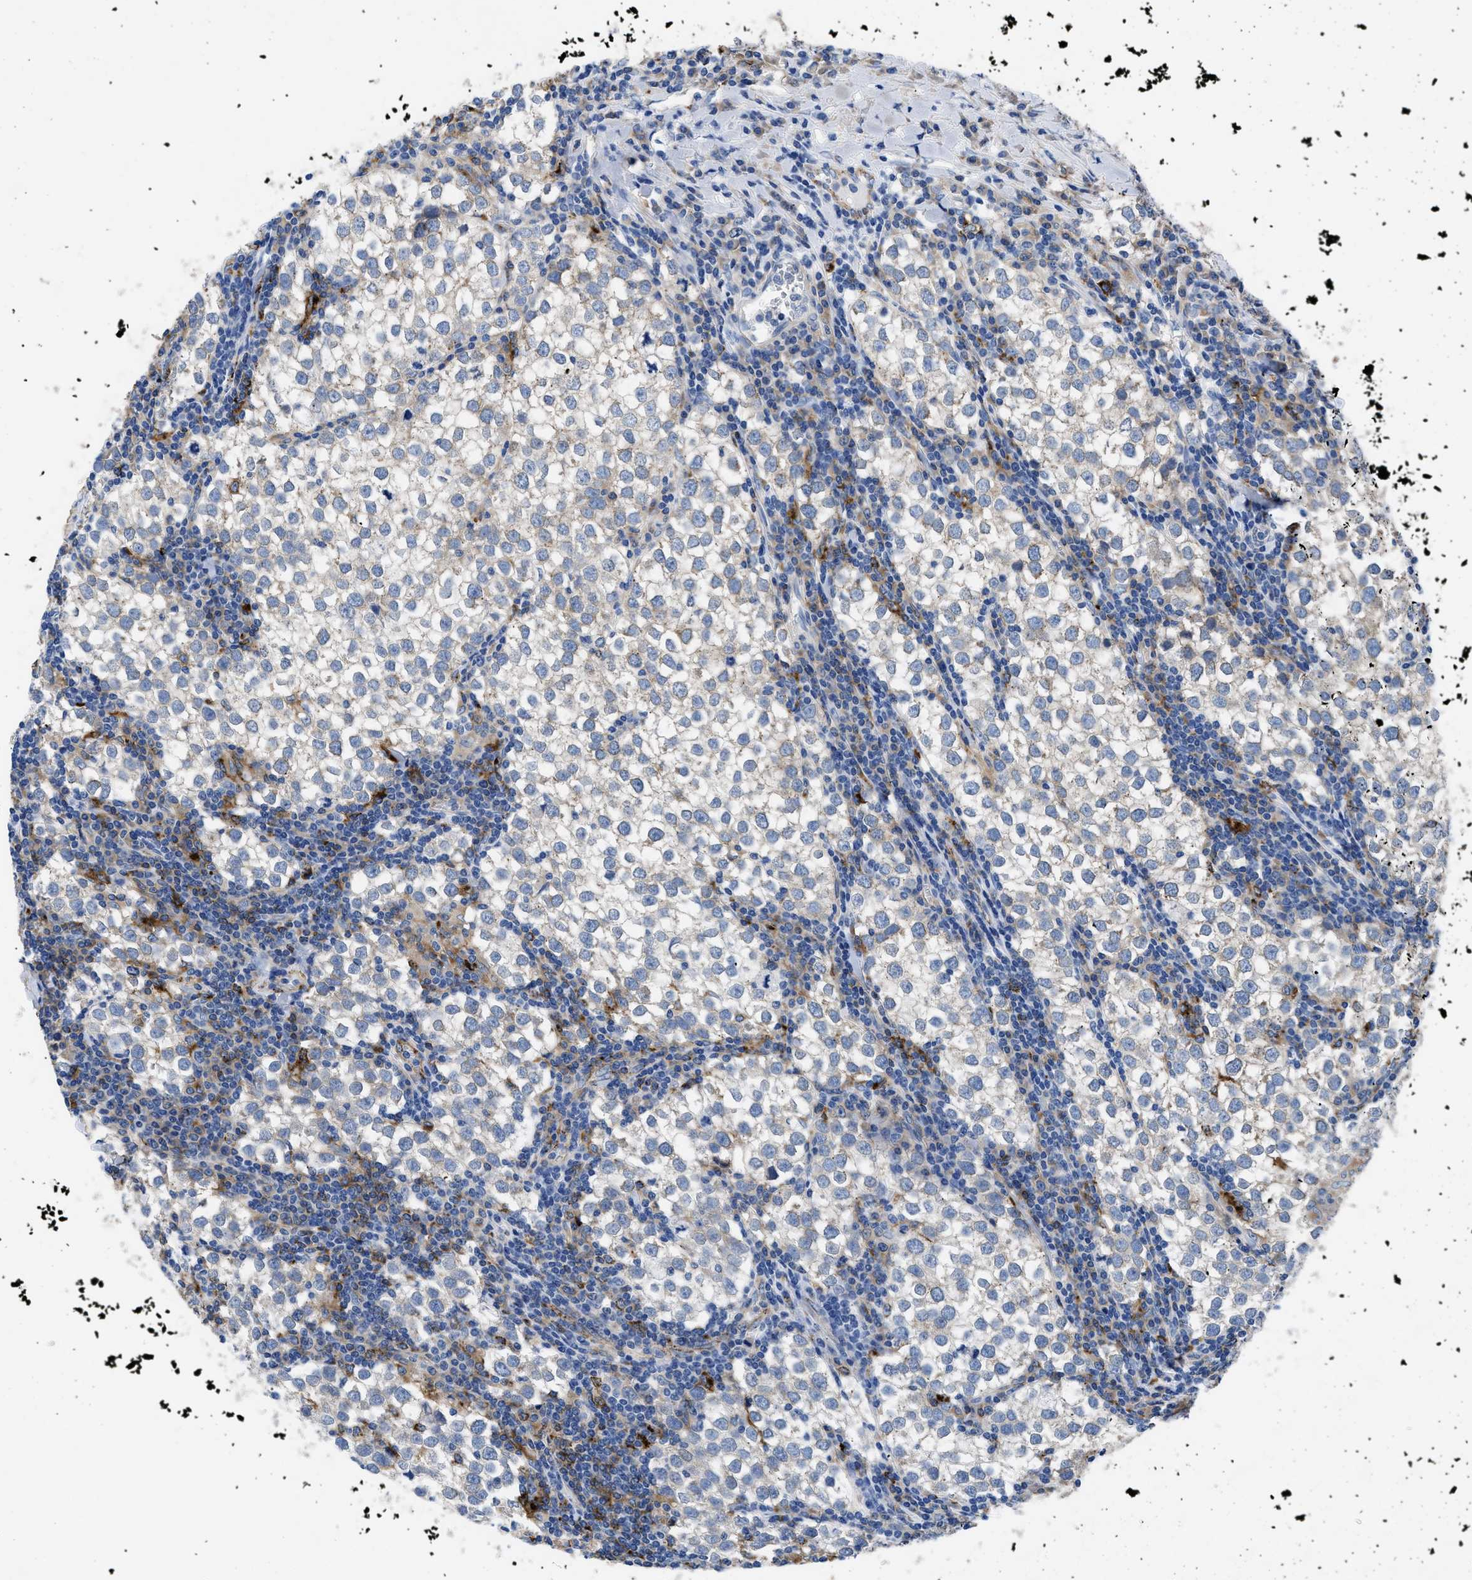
{"staining": {"intensity": "negative", "quantity": "none", "location": "none"}, "tissue": "testis cancer", "cell_type": "Tumor cells", "image_type": "cancer", "snomed": [{"axis": "morphology", "description": "Seminoma, NOS"}, {"axis": "morphology", "description": "Carcinoma, Embryonal, NOS"}, {"axis": "topography", "description": "Testis"}], "caption": "Immunohistochemistry of human testis seminoma demonstrates no expression in tumor cells.", "gene": "HLA-DPA1", "patient": {"sex": "male", "age": 36}}